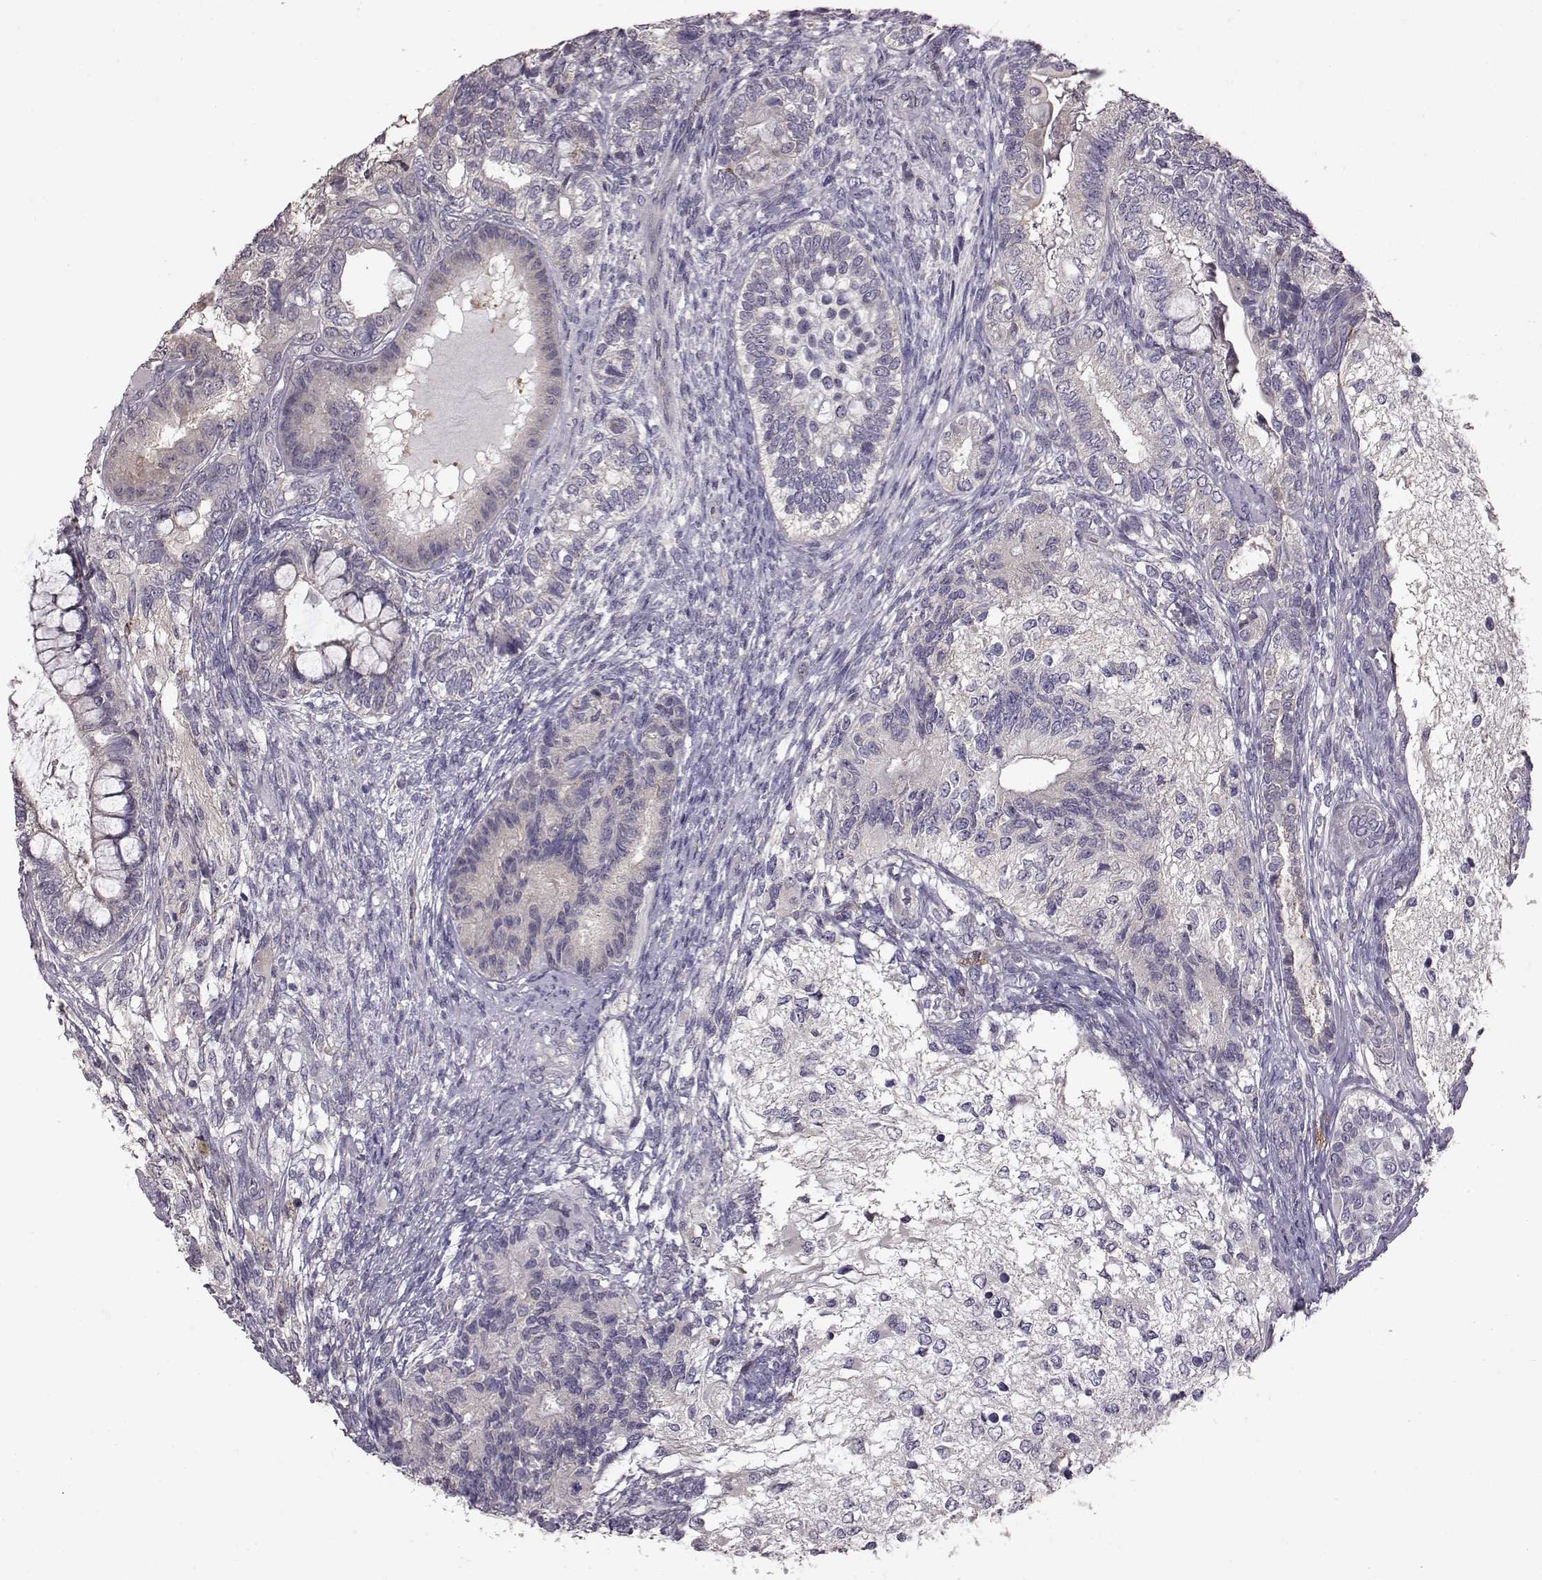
{"staining": {"intensity": "negative", "quantity": "none", "location": "none"}, "tissue": "testis cancer", "cell_type": "Tumor cells", "image_type": "cancer", "snomed": [{"axis": "morphology", "description": "Seminoma, NOS"}, {"axis": "morphology", "description": "Carcinoma, Embryonal, NOS"}, {"axis": "topography", "description": "Testis"}], "caption": "Histopathology image shows no protein staining in tumor cells of testis cancer tissue.", "gene": "ADGRG2", "patient": {"sex": "male", "age": 41}}